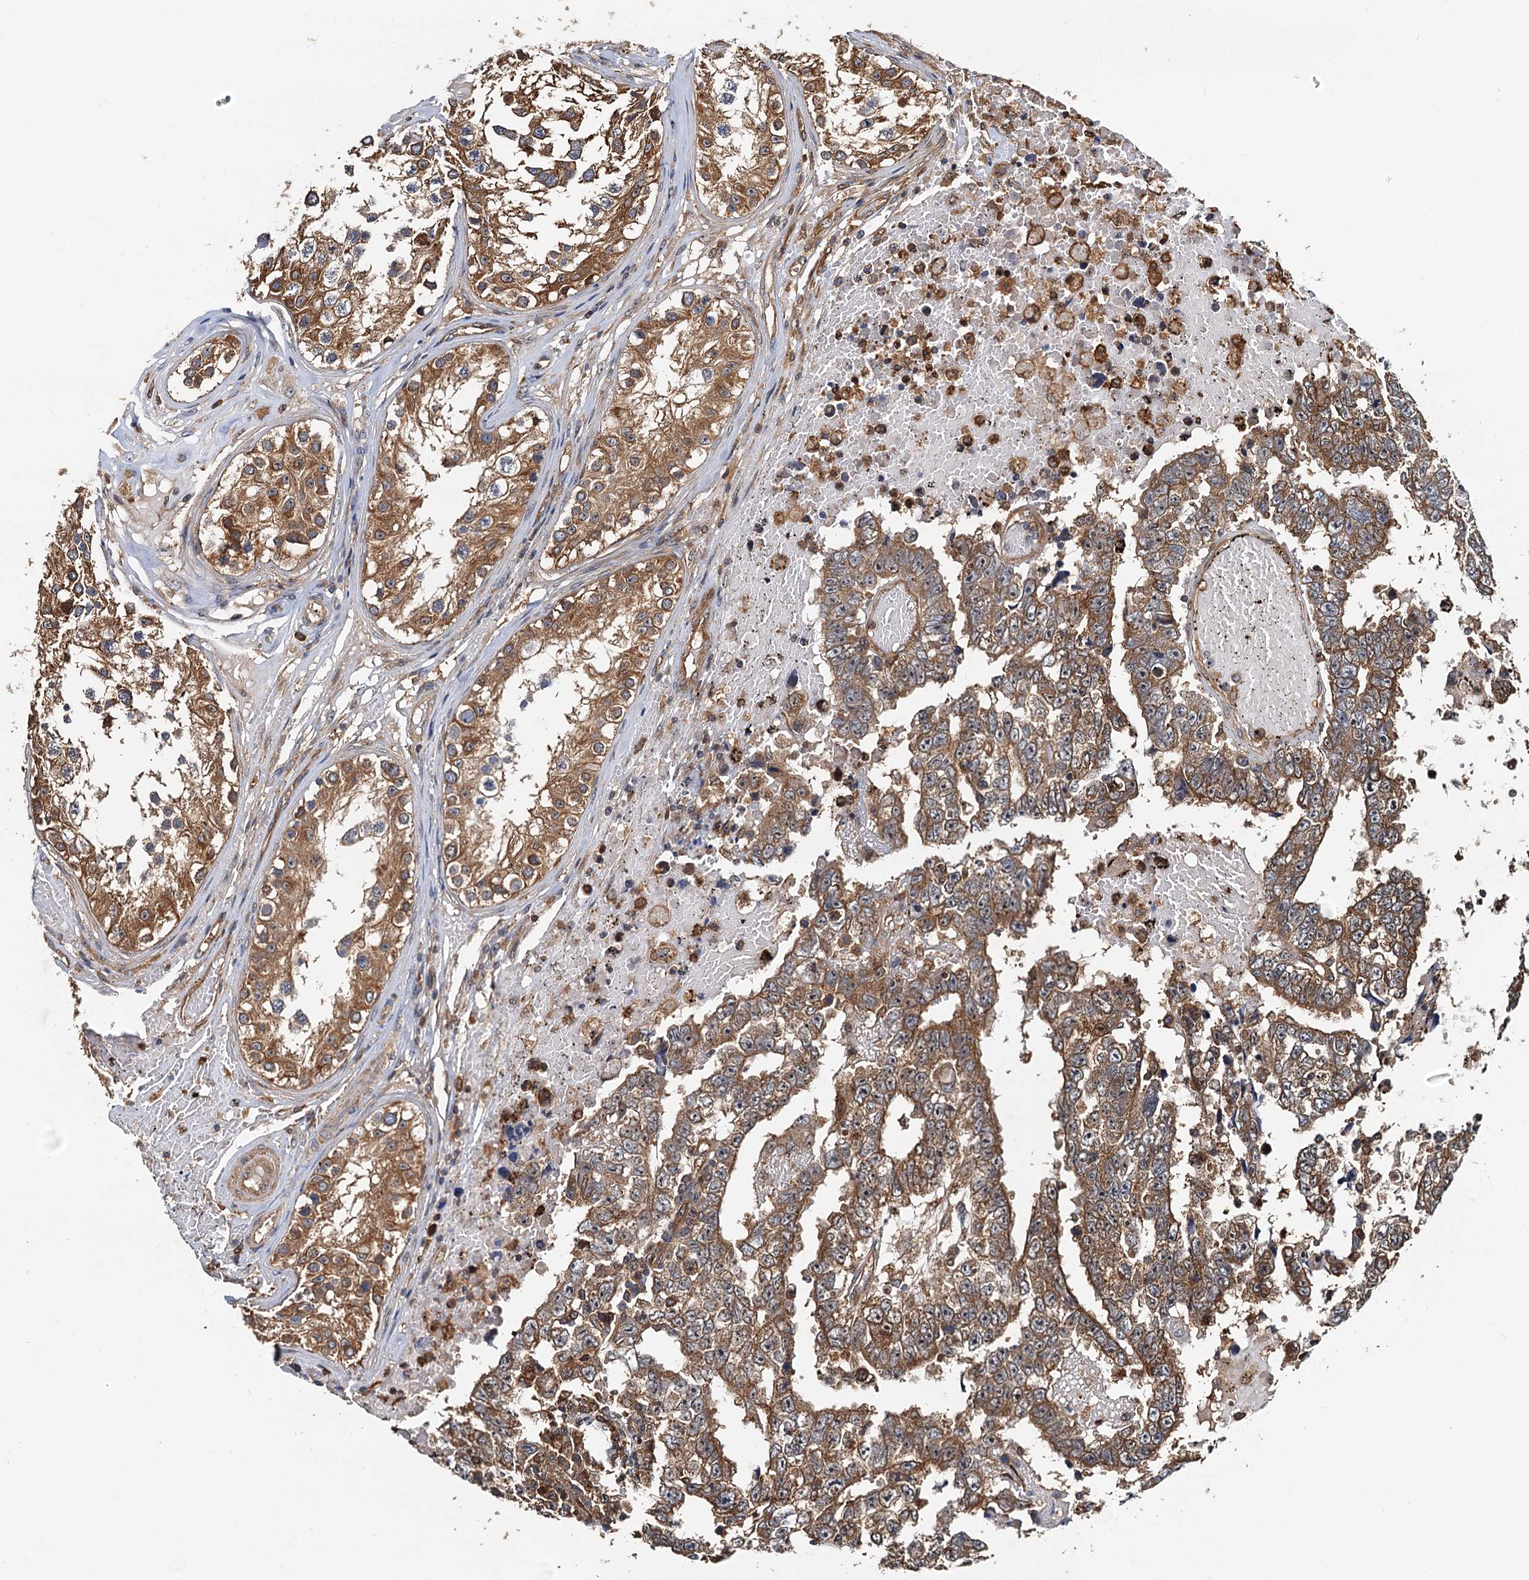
{"staining": {"intensity": "moderate", "quantity": ">75%", "location": "cytoplasmic/membranous"}, "tissue": "testis cancer", "cell_type": "Tumor cells", "image_type": "cancer", "snomed": [{"axis": "morphology", "description": "Carcinoma, Embryonal, NOS"}, {"axis": "topography", "description": "Testis"}], "caption": "About >75% of tumor cells in testis cancer exhibit moderate cytoplasmic/membranous protein staining as visualized by brown immunohistochemical staining.", "gene": "USP6NL", "patient": {"sex": "male", "age": 25}}